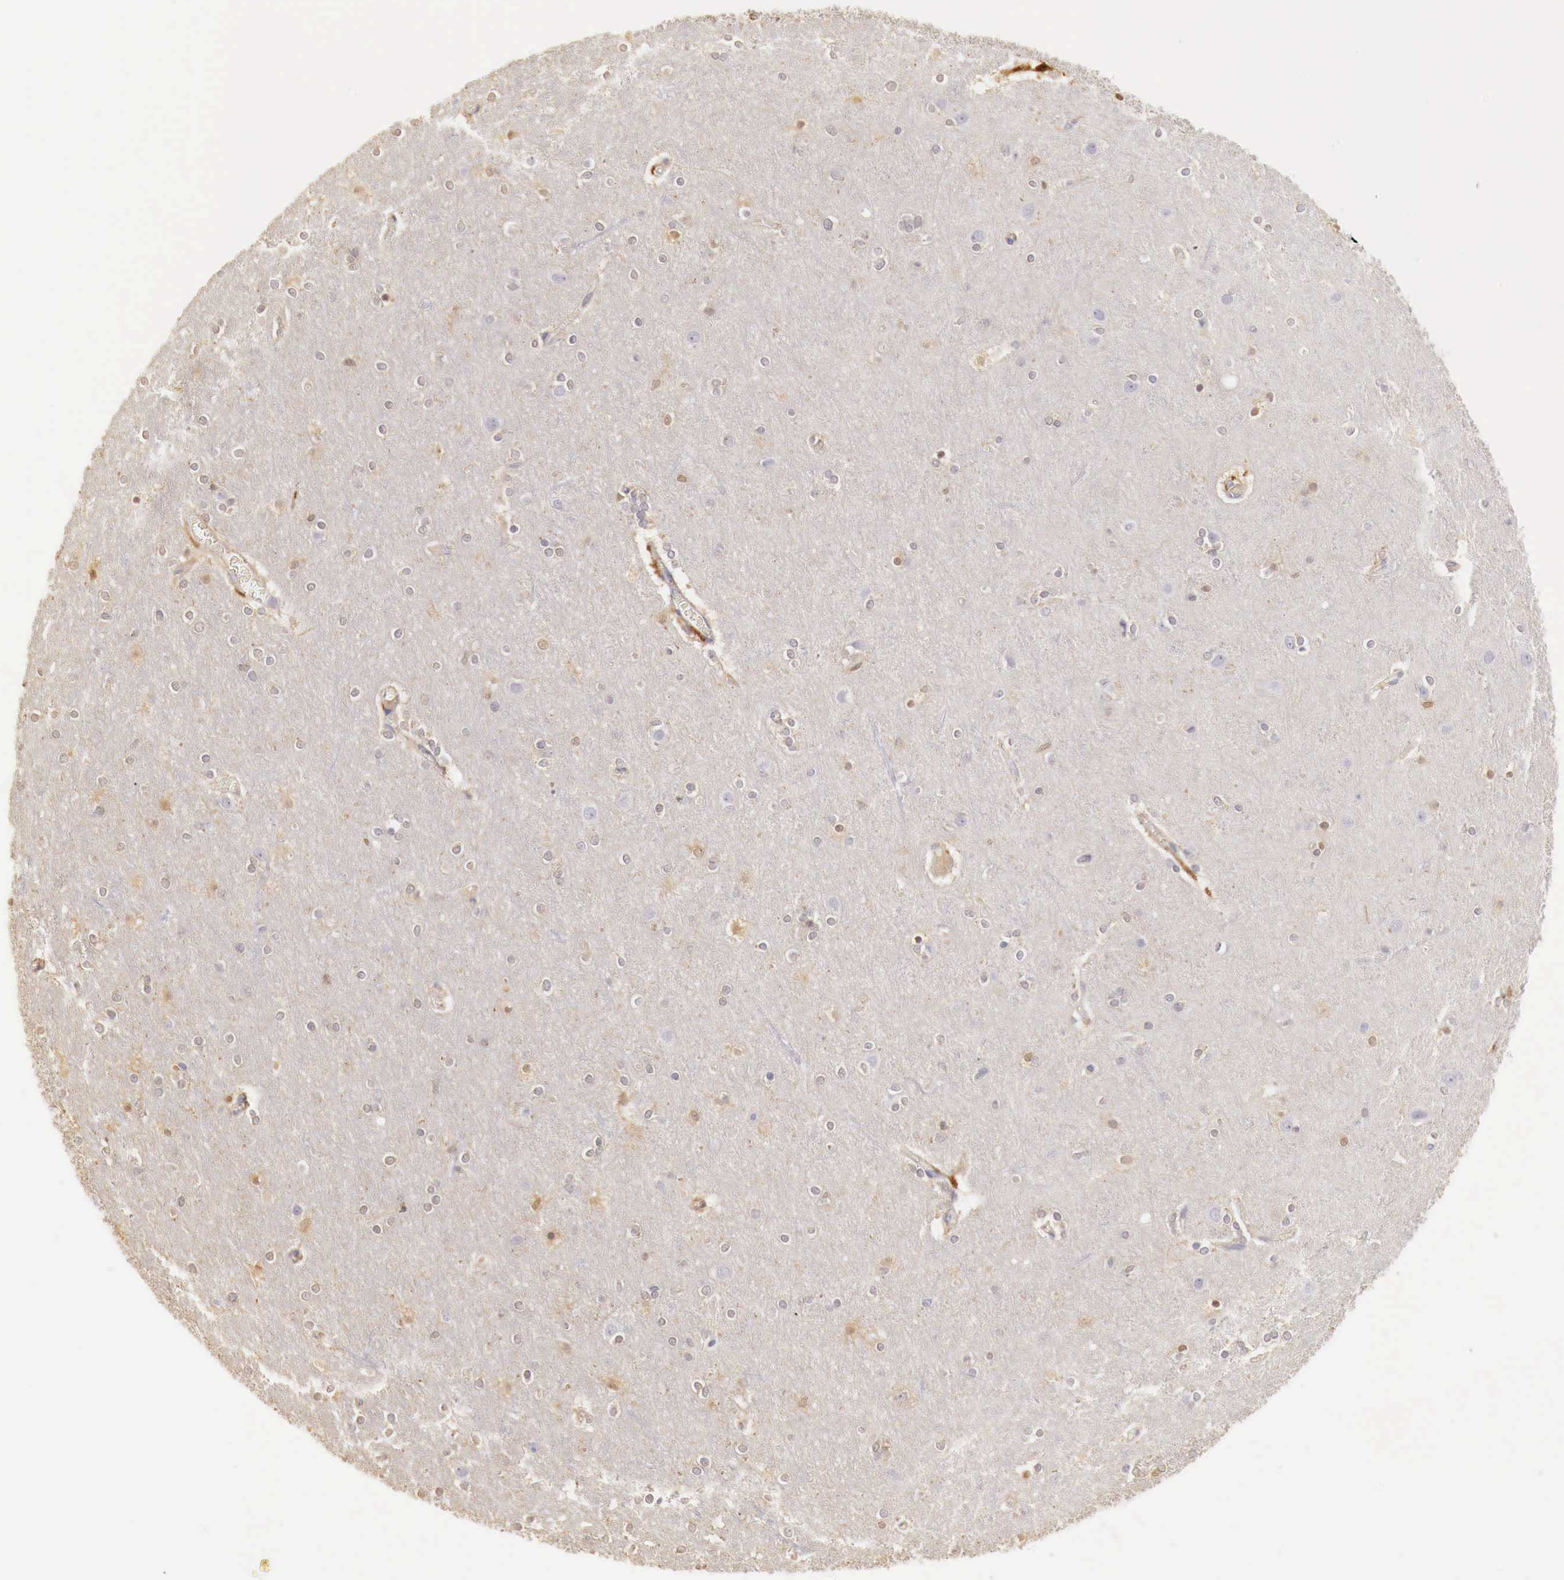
{"staining": {"intensity": "moderate", "quantity": "25%-75%", "location": "cytoplasmic/membranous"}, "tissue": "cerebral cortex", "cell_type": "Endothelial cells", "image_type": "normal", "snomed": [{"axis": "morphology", "description": "Normal tissue, NOS"}, {"axis": "topography", "description": "Cerebral cortex"}], "caption": "Cerebral cortex stained with a protein marker shows moderate staining in endothelial cells.", "gene": "RENBP", "patient": {"sex": "female", "age": 54}}